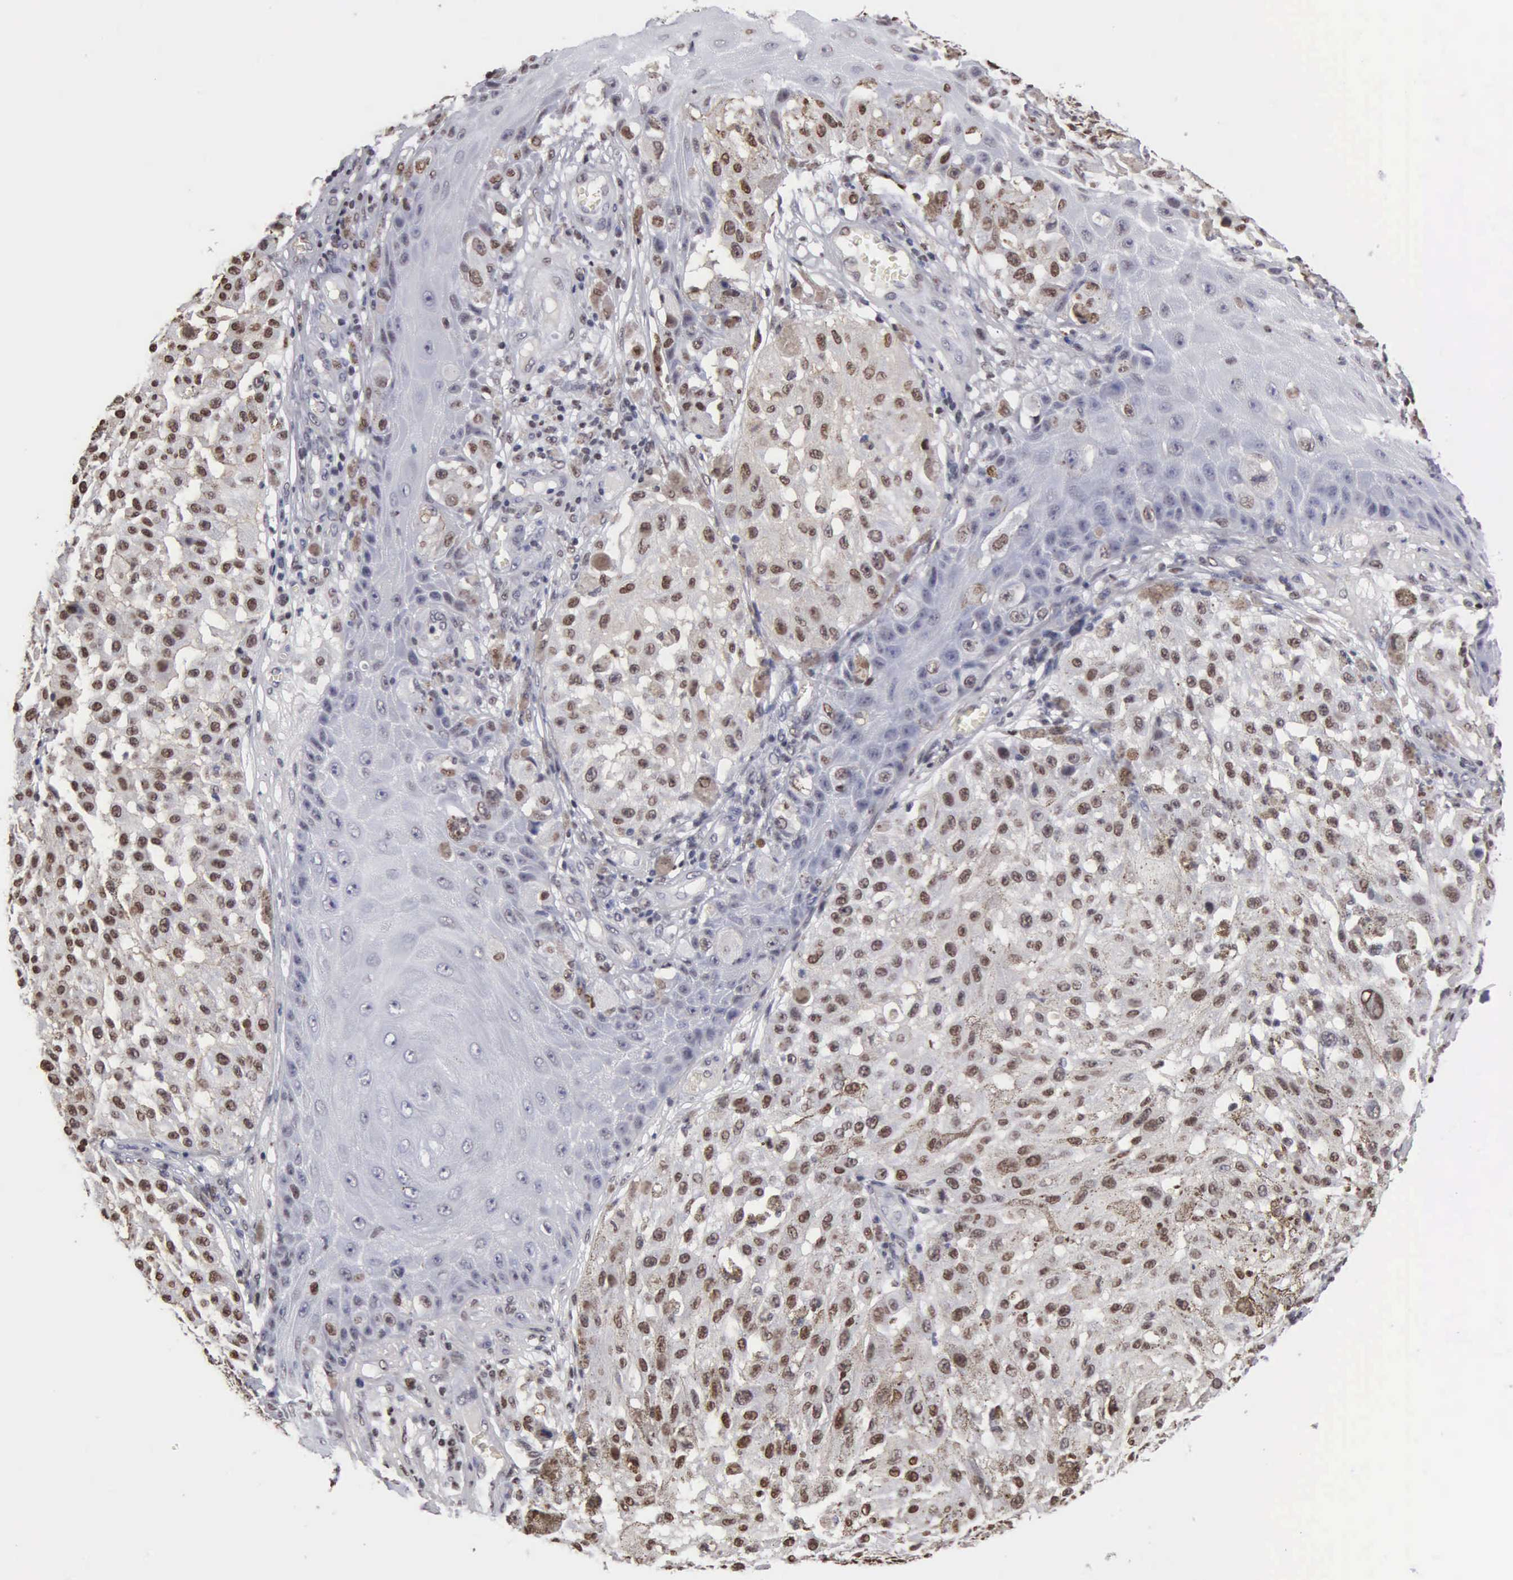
{"staining": {"intensity": "moderate", "quantity": "25%-75%", "location": "nuclear"}, "tissue": "melanoma", "cell_type": "Tumor cells", "image_type": "cancer", "snomed": [{"axis": "morphology", "description": "Malignant melanoma, NOS"}, {"axis": "topography", "description": "Skin"}], "caption": "This micrograph reveals immunohistochemistry (IHC) staining of human malignant melanoma, with medium moderate nuclear staining in about 25%-75% of tumor cells.", "gene": "CCNG1", "patient": {"sex": "female", "age": 64}}